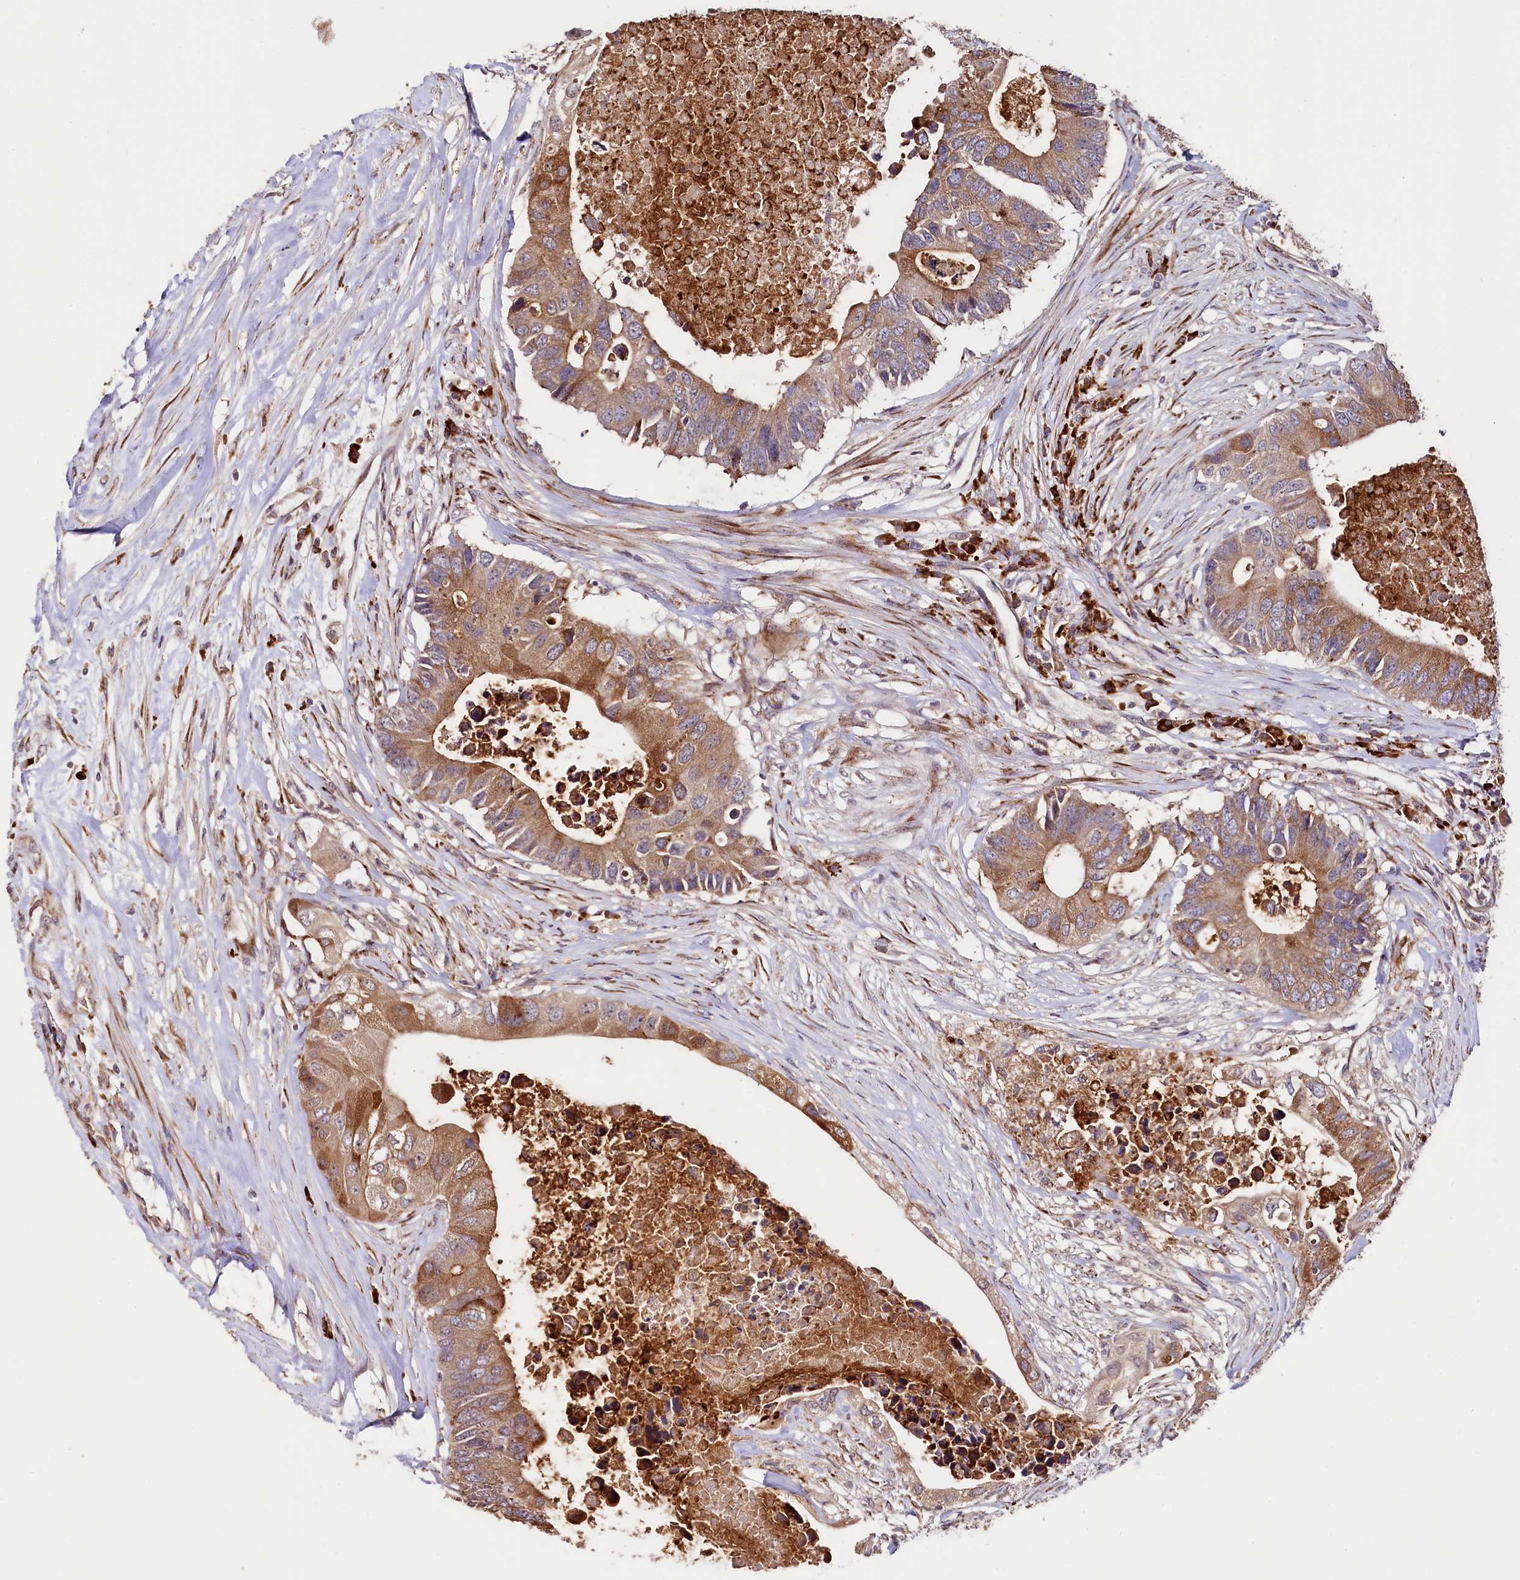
{"staining": {"intensity": "moderate", "quantity": ">75%", "location": "cytoplasmic/membranous"}, "tissue": "colorectal cancer", "cell_type": "Tumor cells", "image_type": "cancer", "snomed": [{"axis": "morphology", "description": "Adenocarcinoma, NOS"}, {"axis": "topography", "description": "Colon"}], "caption": "A brown stain labels moderate cytoplasmic/membranous staining of a protein in human colorectal cancer tumor cells. (DAB = brown stain, brightfield microscopy at high magnification).", "gene": "C5orf15", "patient": {"sex": "male", "age": 71}}